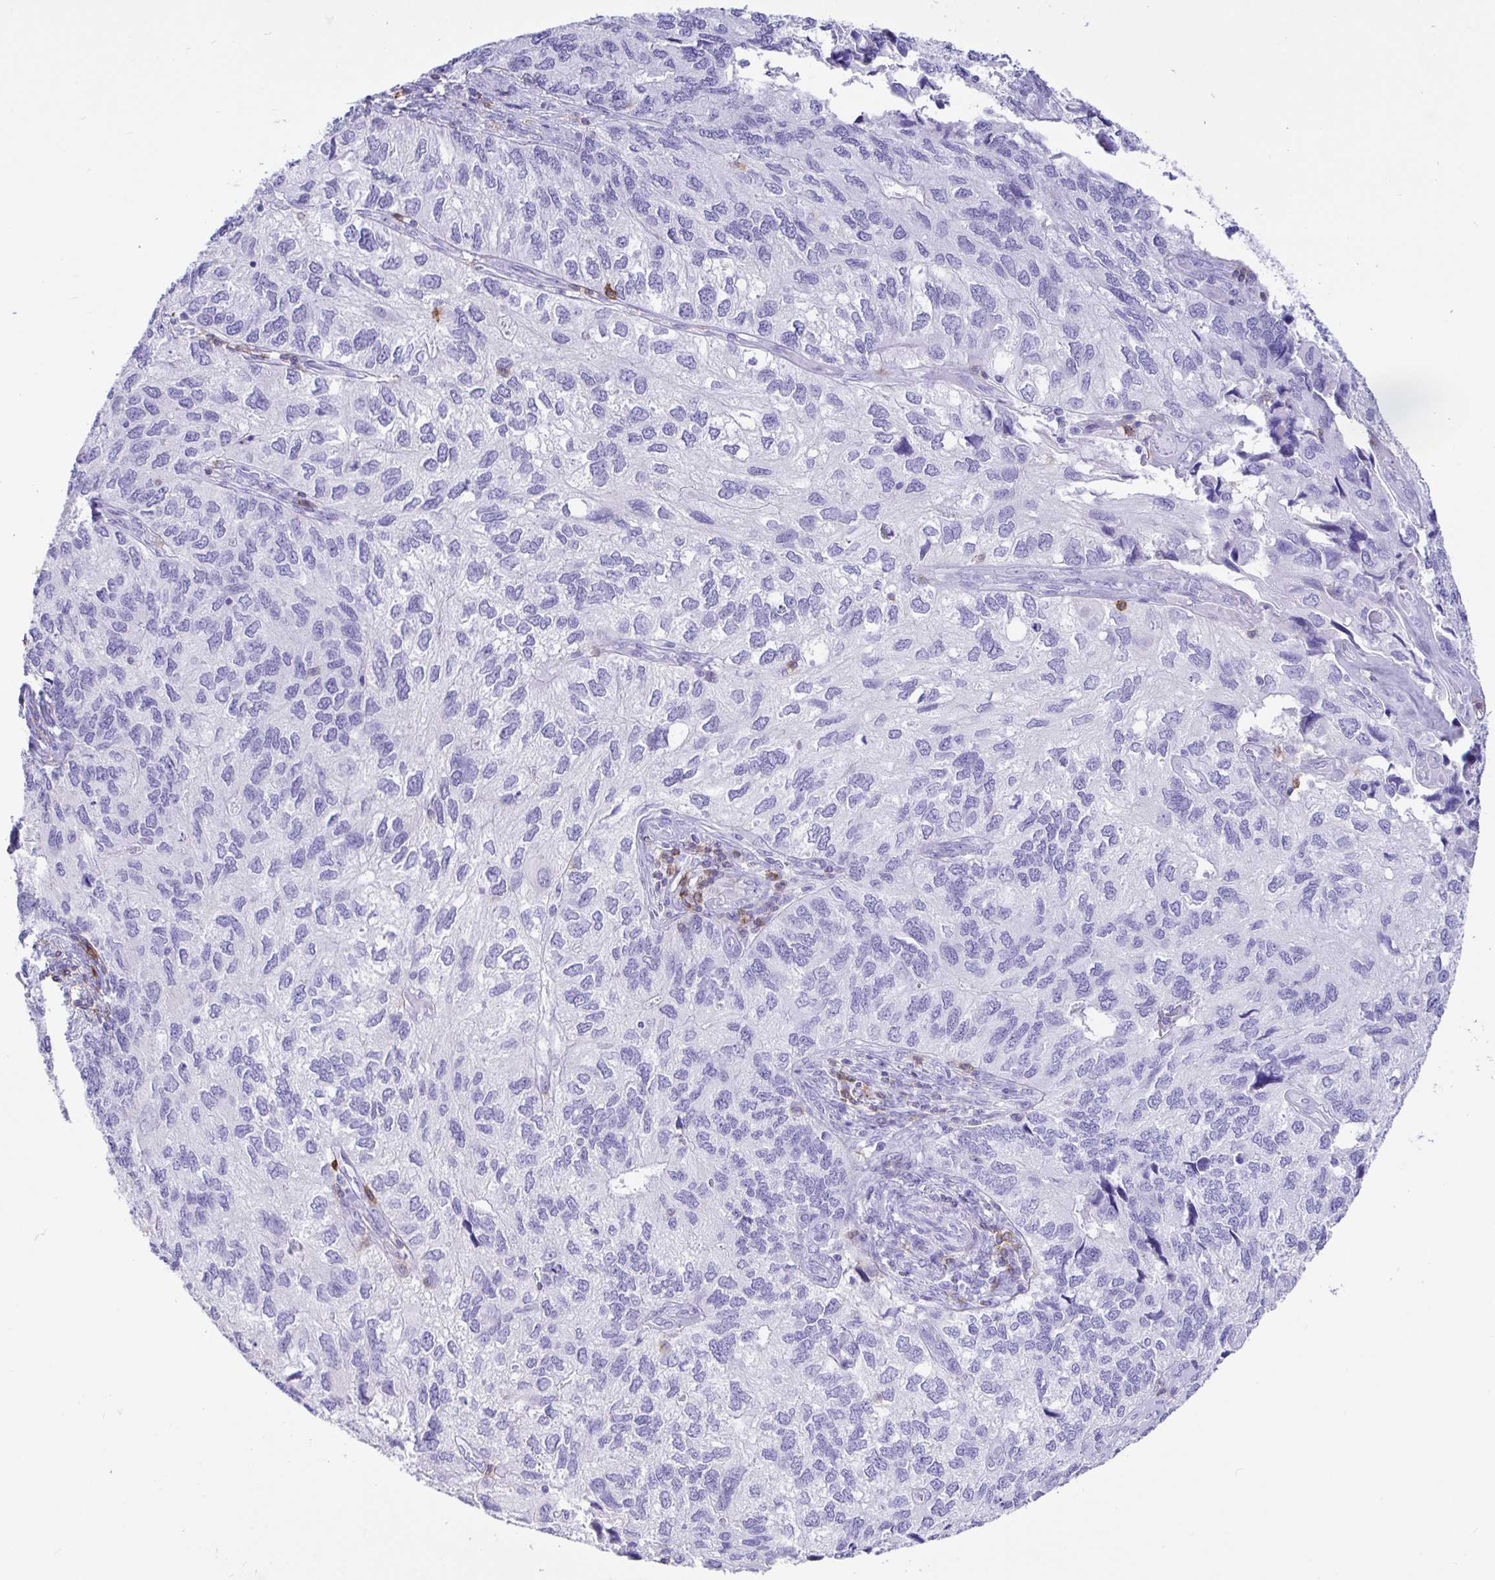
{"staining": {"intensity": "negative", "quantity": "none", "location": "none"}, "tissue": "endometrial cancer", "cell_type": "Tumor cells", "image_type": "cancer", "snomed": [{"axis": "morphology", "description": "Carcinoma, NOS"}, {"axis": "topography", "description": "Uterus"}], "caption": "Tumor cells are negative for brown protein staining in endometrial cancer (carcinoma).", "gene": "CD5", "patient": {"sex": "female", "age": 76}}